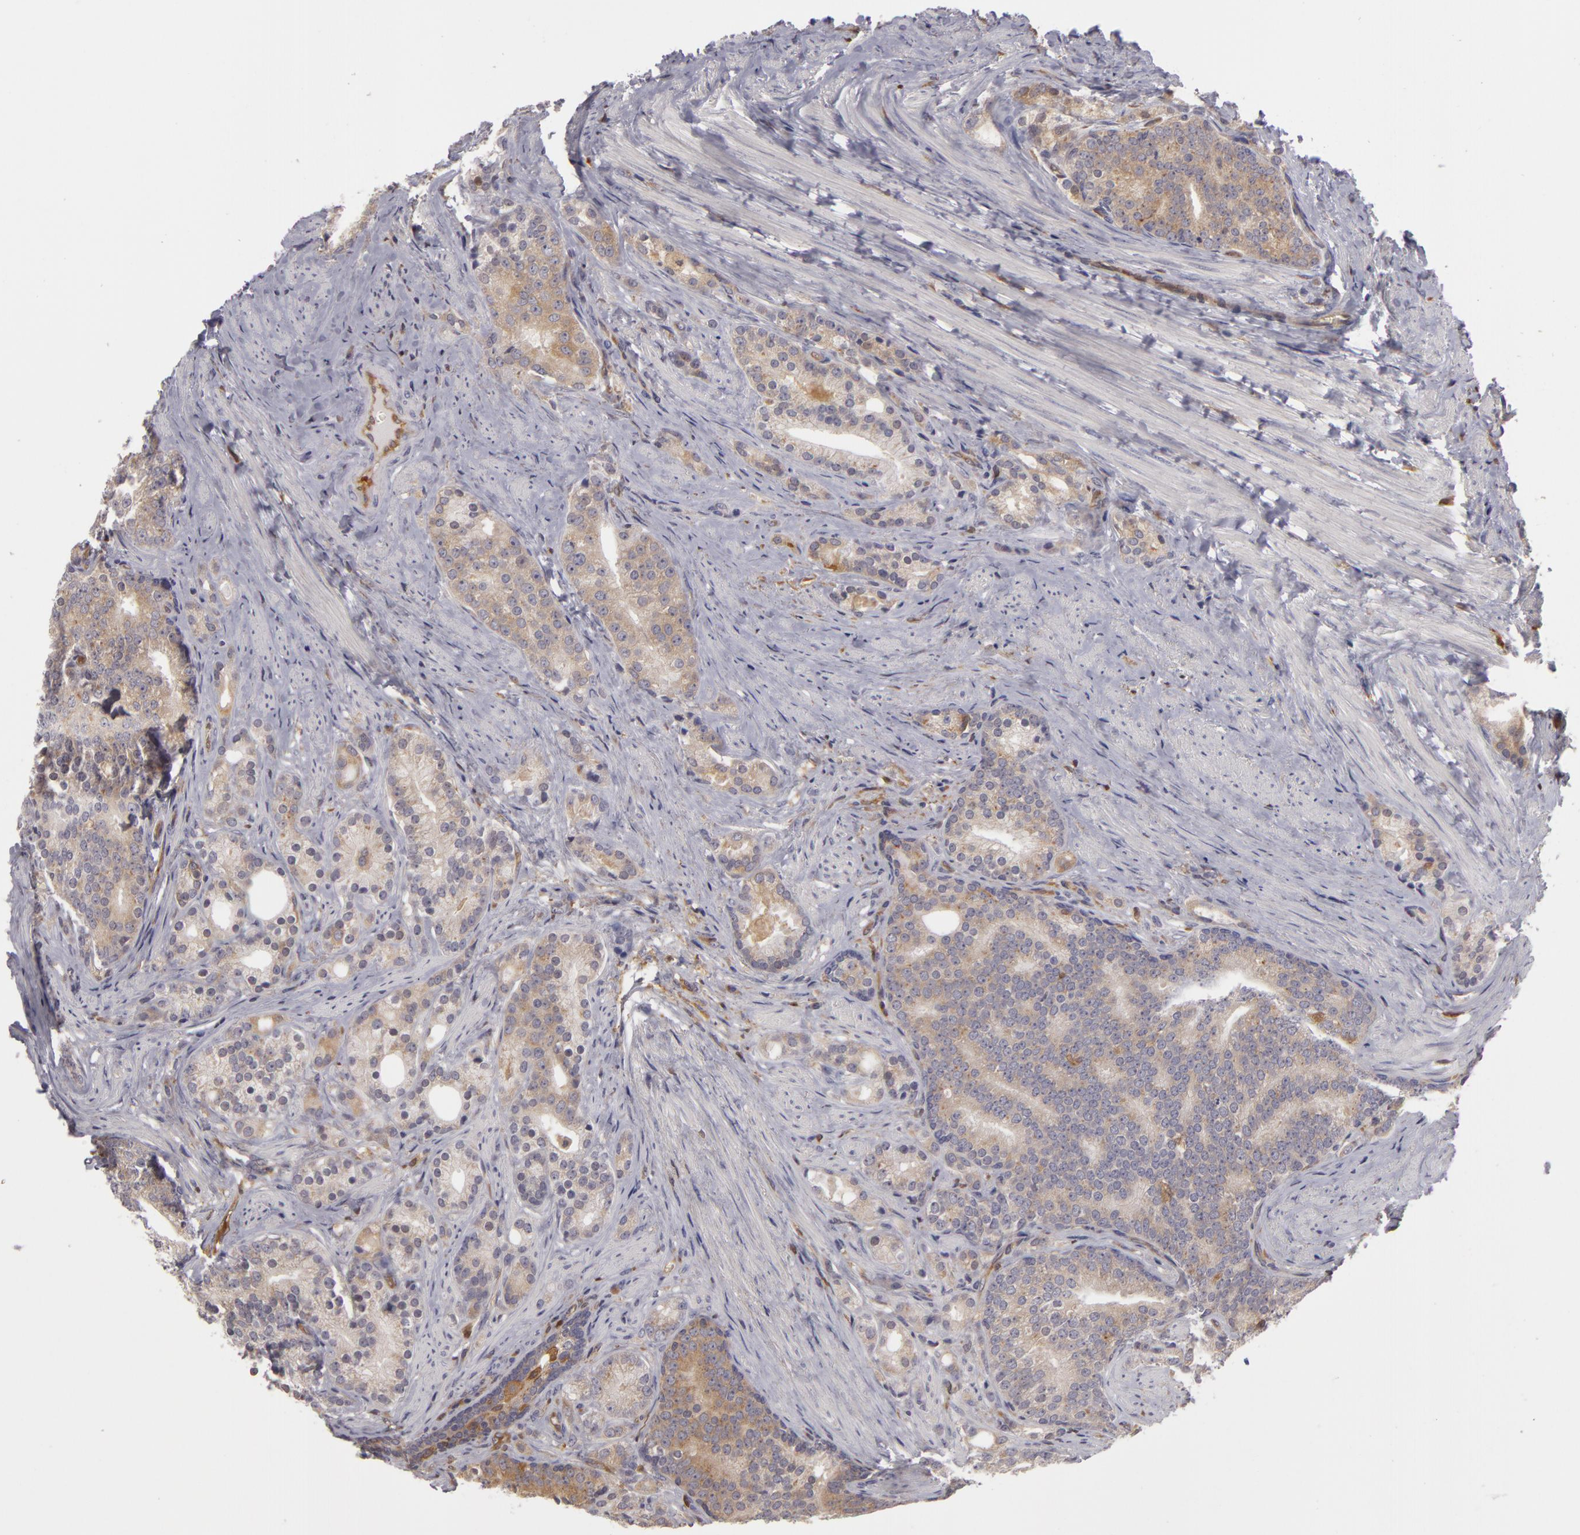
{"staining": {"intensity": "weak", "quantity": "25%-75%", "location": "cytoplasmic/membranous"}, "tissue": "prostate cancer", "cell_type": "Tumor cells", "image_type": "cancer", "snomed": [{"axis": "morphology", "description": "Adenocarcinoma, Low grade"}, {"axis": "topography", "description": "Prostate"}], "caption": "This photomicrograph displays IHC staining of prostate cancer (low-grade adenocarcinoma), with low weak cytoplasmic/membranous staining in about 25%-75% of tumor cells.", "gene": "ZNF229", "patient": {"sex": "male", "age": 71}}